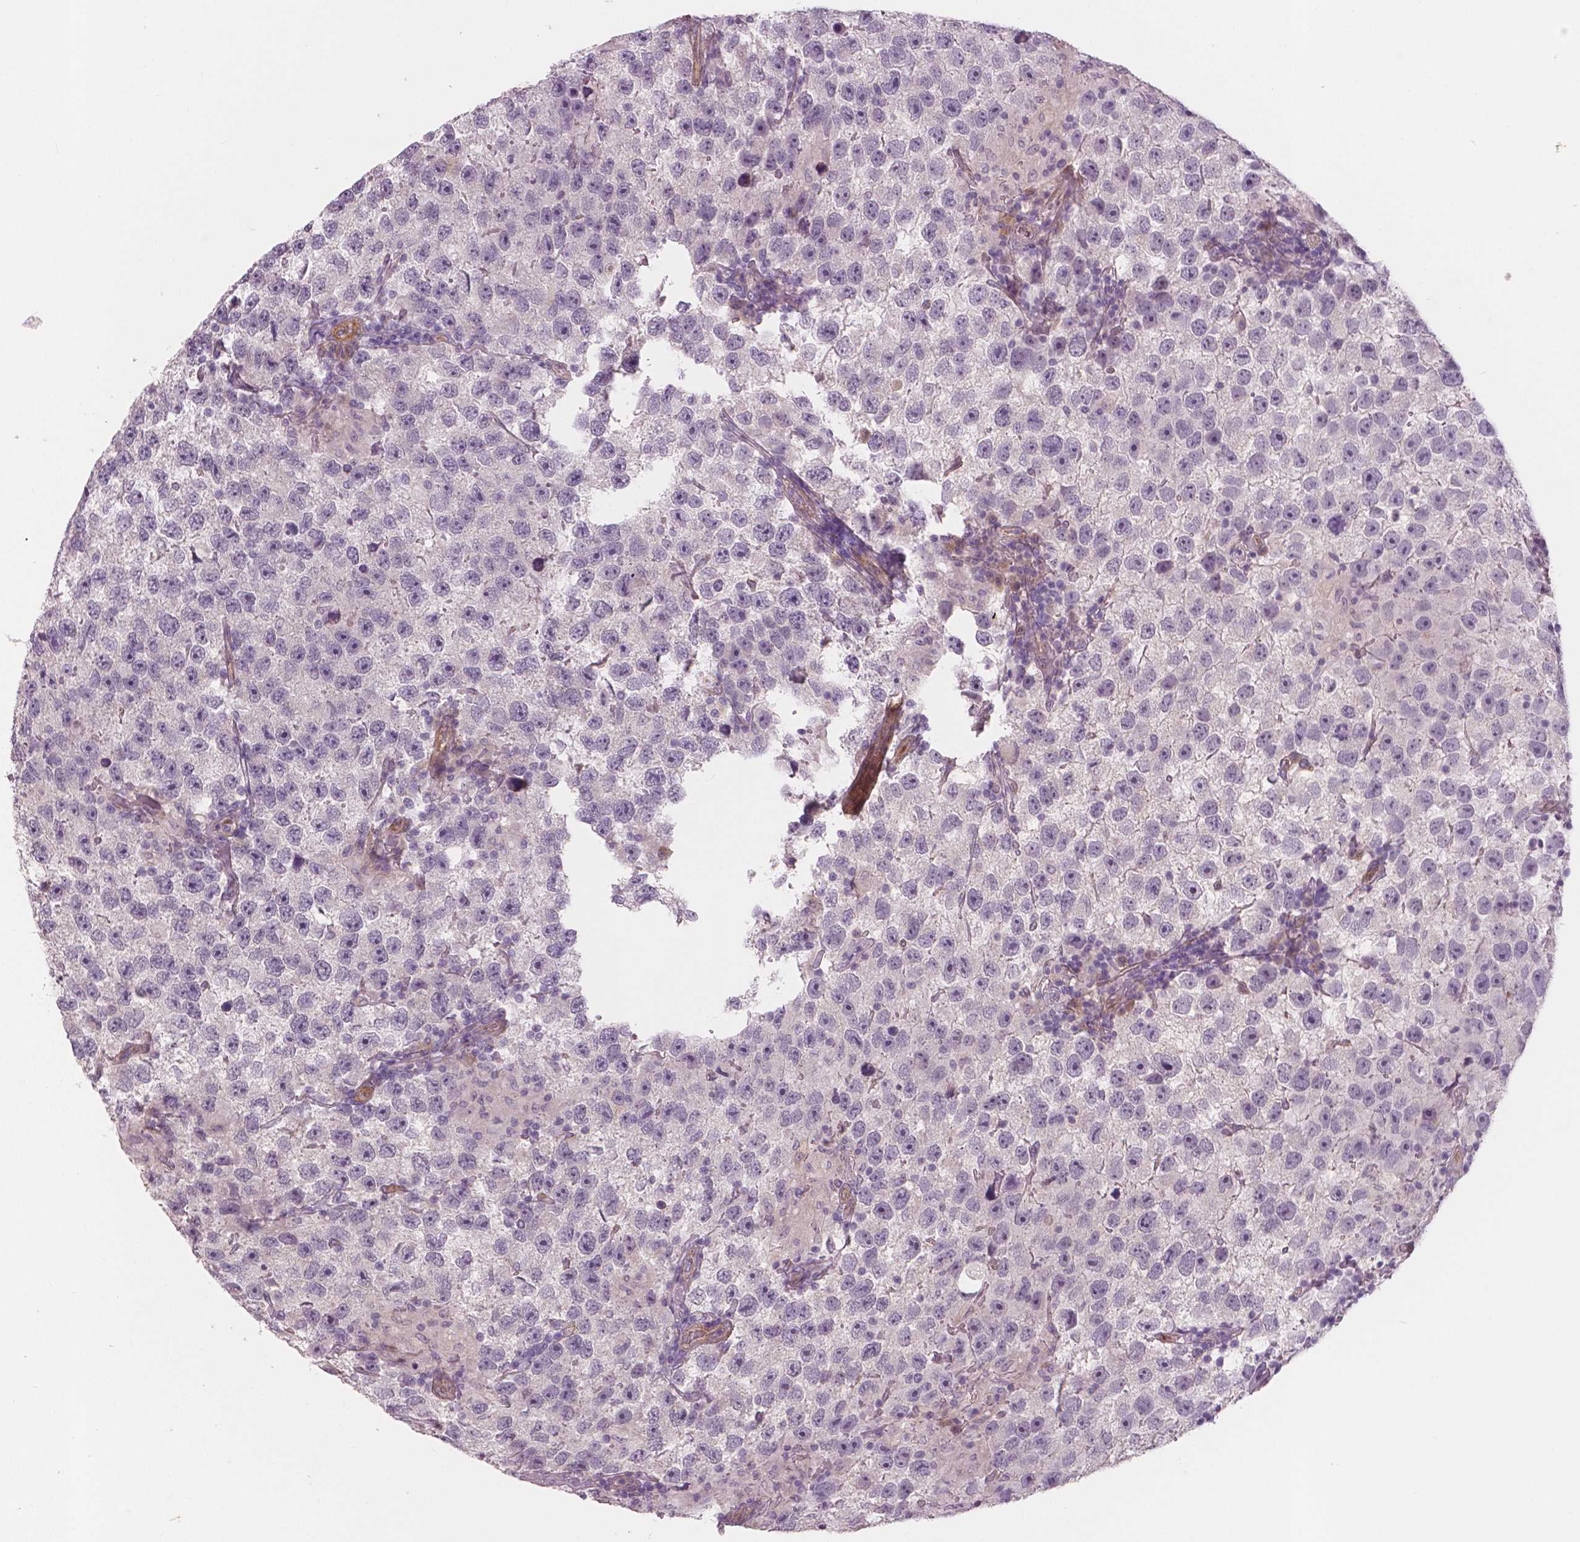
{"staining": {"intensity": "moderate", "quantity": "<25%", "location": "nuclear"}, "tissue": "testis cancer", "cell_type": "Tumor cells", "image_type": "cancer", "snomed": [{"axis": "morphology", "description": "Seminoma, NOS"}, {"axis": "topography", "description": "Testis"}], "caption": "About <25% of tumor cells in testis cancer (seminoma) show moderate nuclear protein expression as visualized by brown immunohistochemical staining.", "gene": "FLT1", "patient": {"sex": "male", "age": 26}}